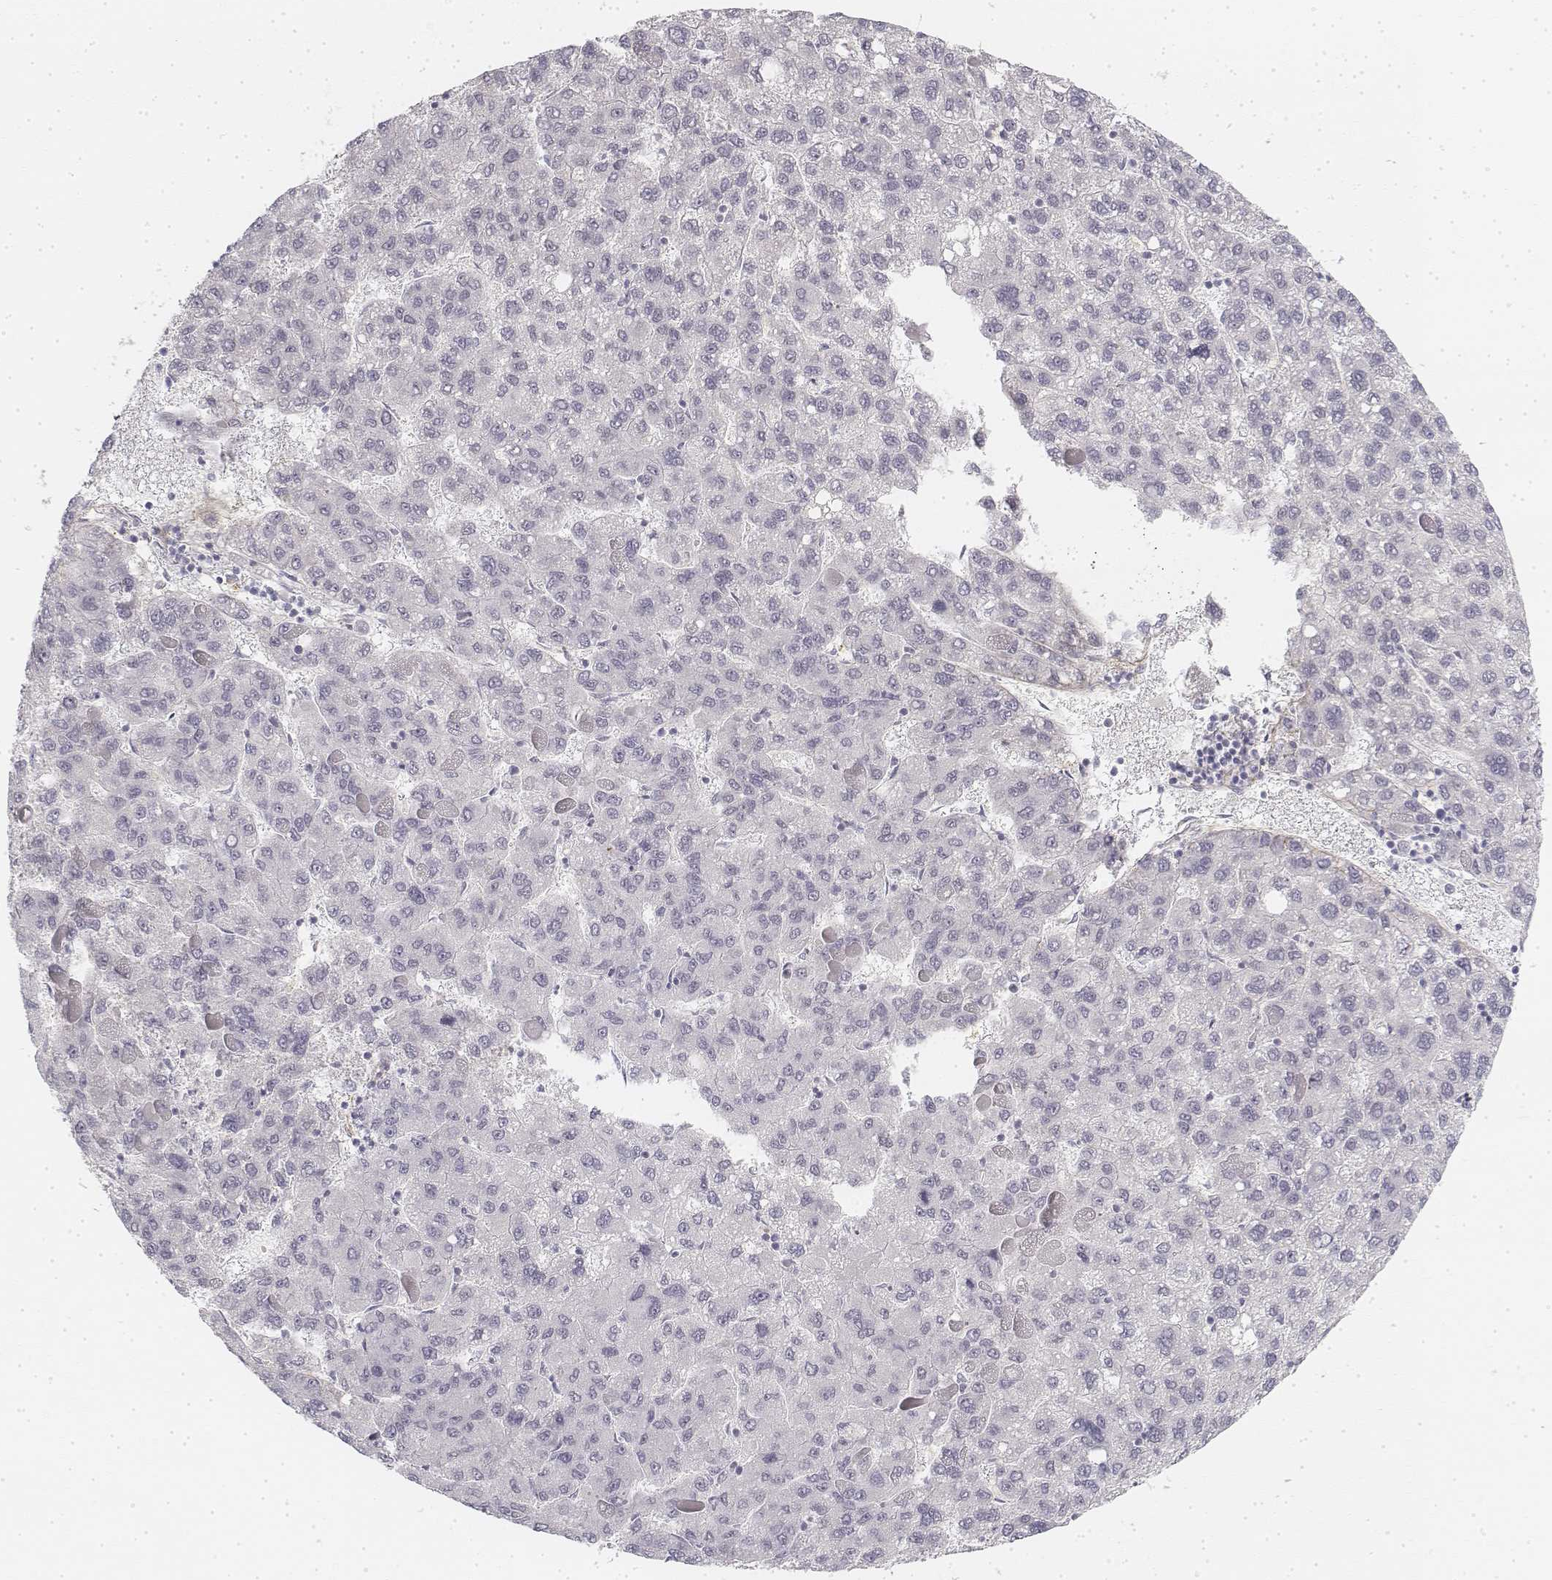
{"staining": {"intensity": "negative", "quantity": "none", "location": "none"}, "tissue": "liver cancer", "cell_type": "Tumor cells", "image_type": "cancer", "snomed": [{"axis": "morphology", "description": "Carcinoma, Hepatocellular, NOS"}, {"axis": "topography", "description": "Liver"}], "caption": "This is an immunohistochemistry image of human liver hepatocellular carcinoma. There is no expression in tumor cells.", "gene": "KRT84", "patient": {"sex": "female", "age": 82}}